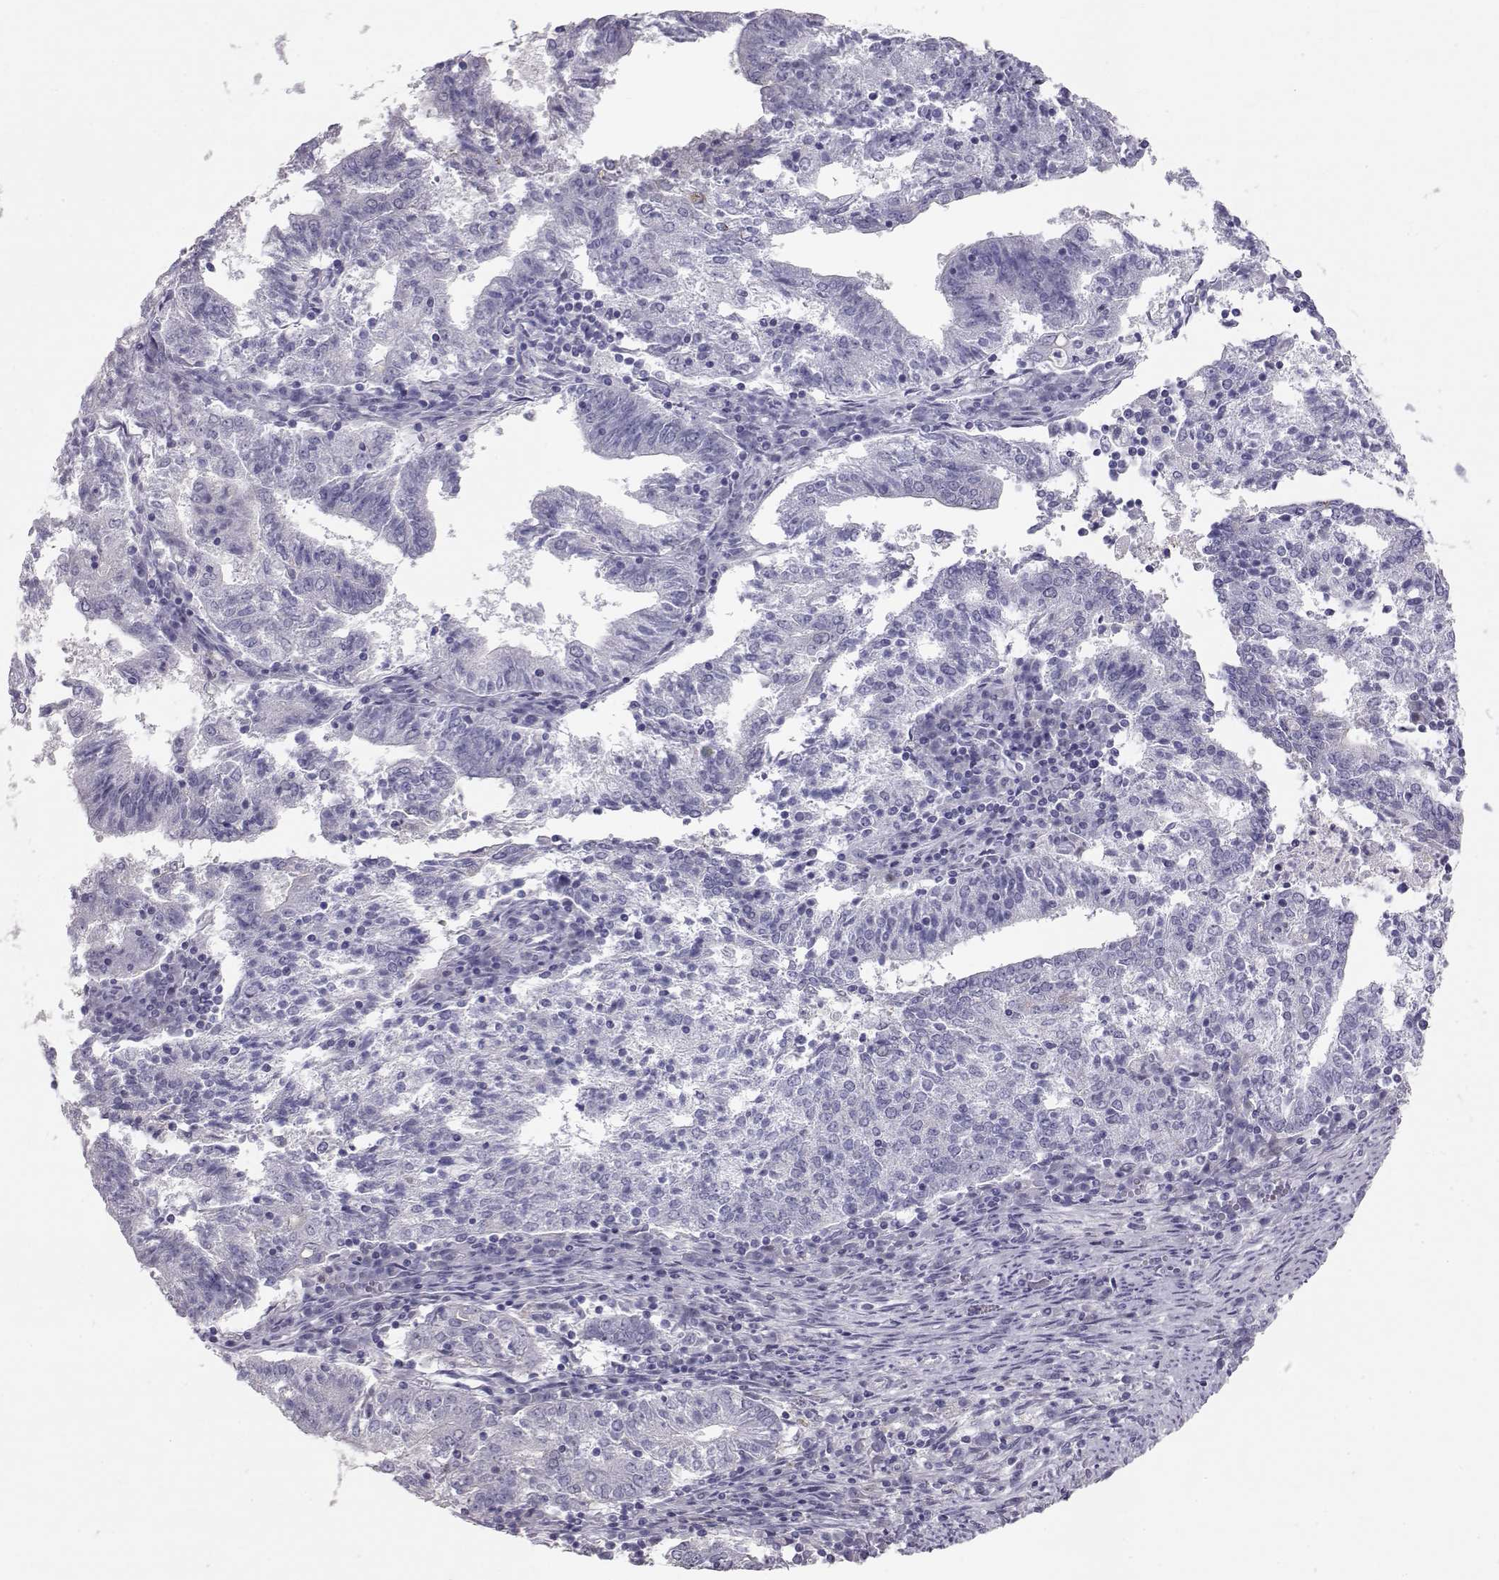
{"staining": {"intensity": "negative", "quantity": "none", "location": "none"}, "tissue": "endometrial cancer", "cell_type": "Tumor cells", "image_type": "cancer", "snomed": [{"axis": "morphology", "description": "Adenocarcinoma, NOS"}, {"axis": "topography", "description": "Endometrium"}], "caption": "Endometrial cancer was stained to show a protein in brown. There is no significant positivity in tumor cells.", "gene": "RD3", "patient": {"sex": "female", "age": 82}}